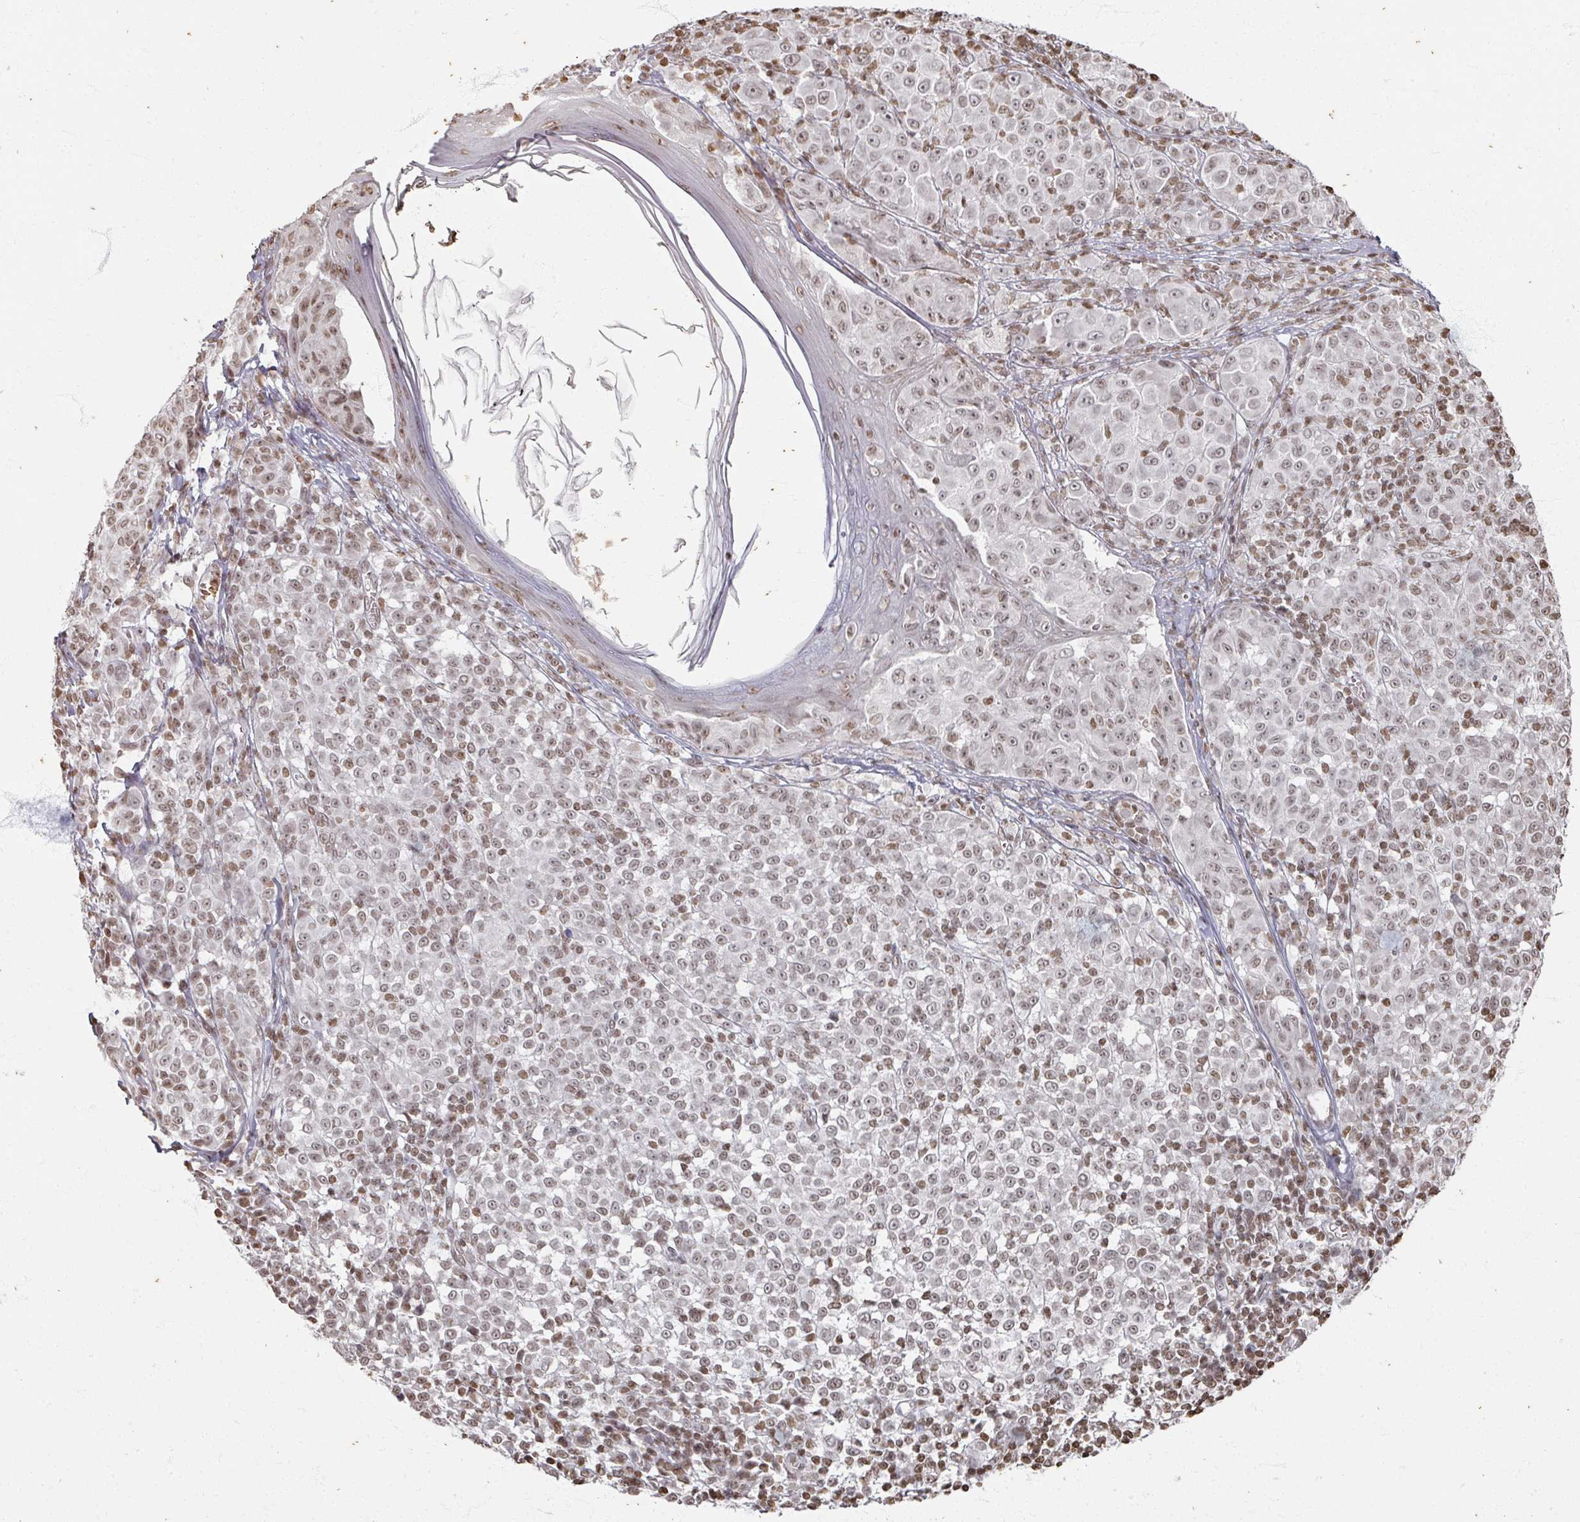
{"staining": {"intensity": "moderate", "quantity": "25%-75%", "location": "nuclear"}, "tissue": "melanoma", "cell_type": "Tumor cells", "image_type": "cancer", "snomed": [{"axis": "morphology", "description": "Malignant melanoma, NOS"}, {"axis": "topography", "description": "Skin"}], "caption": "About 25%-75% of tumor cells in melanoma reveal moderate nuclear protein positivity as visualized by brown immunohistochemical staining.", "gene": "DCUN1D5", "patient": {"sex": "female", "age": 43}}